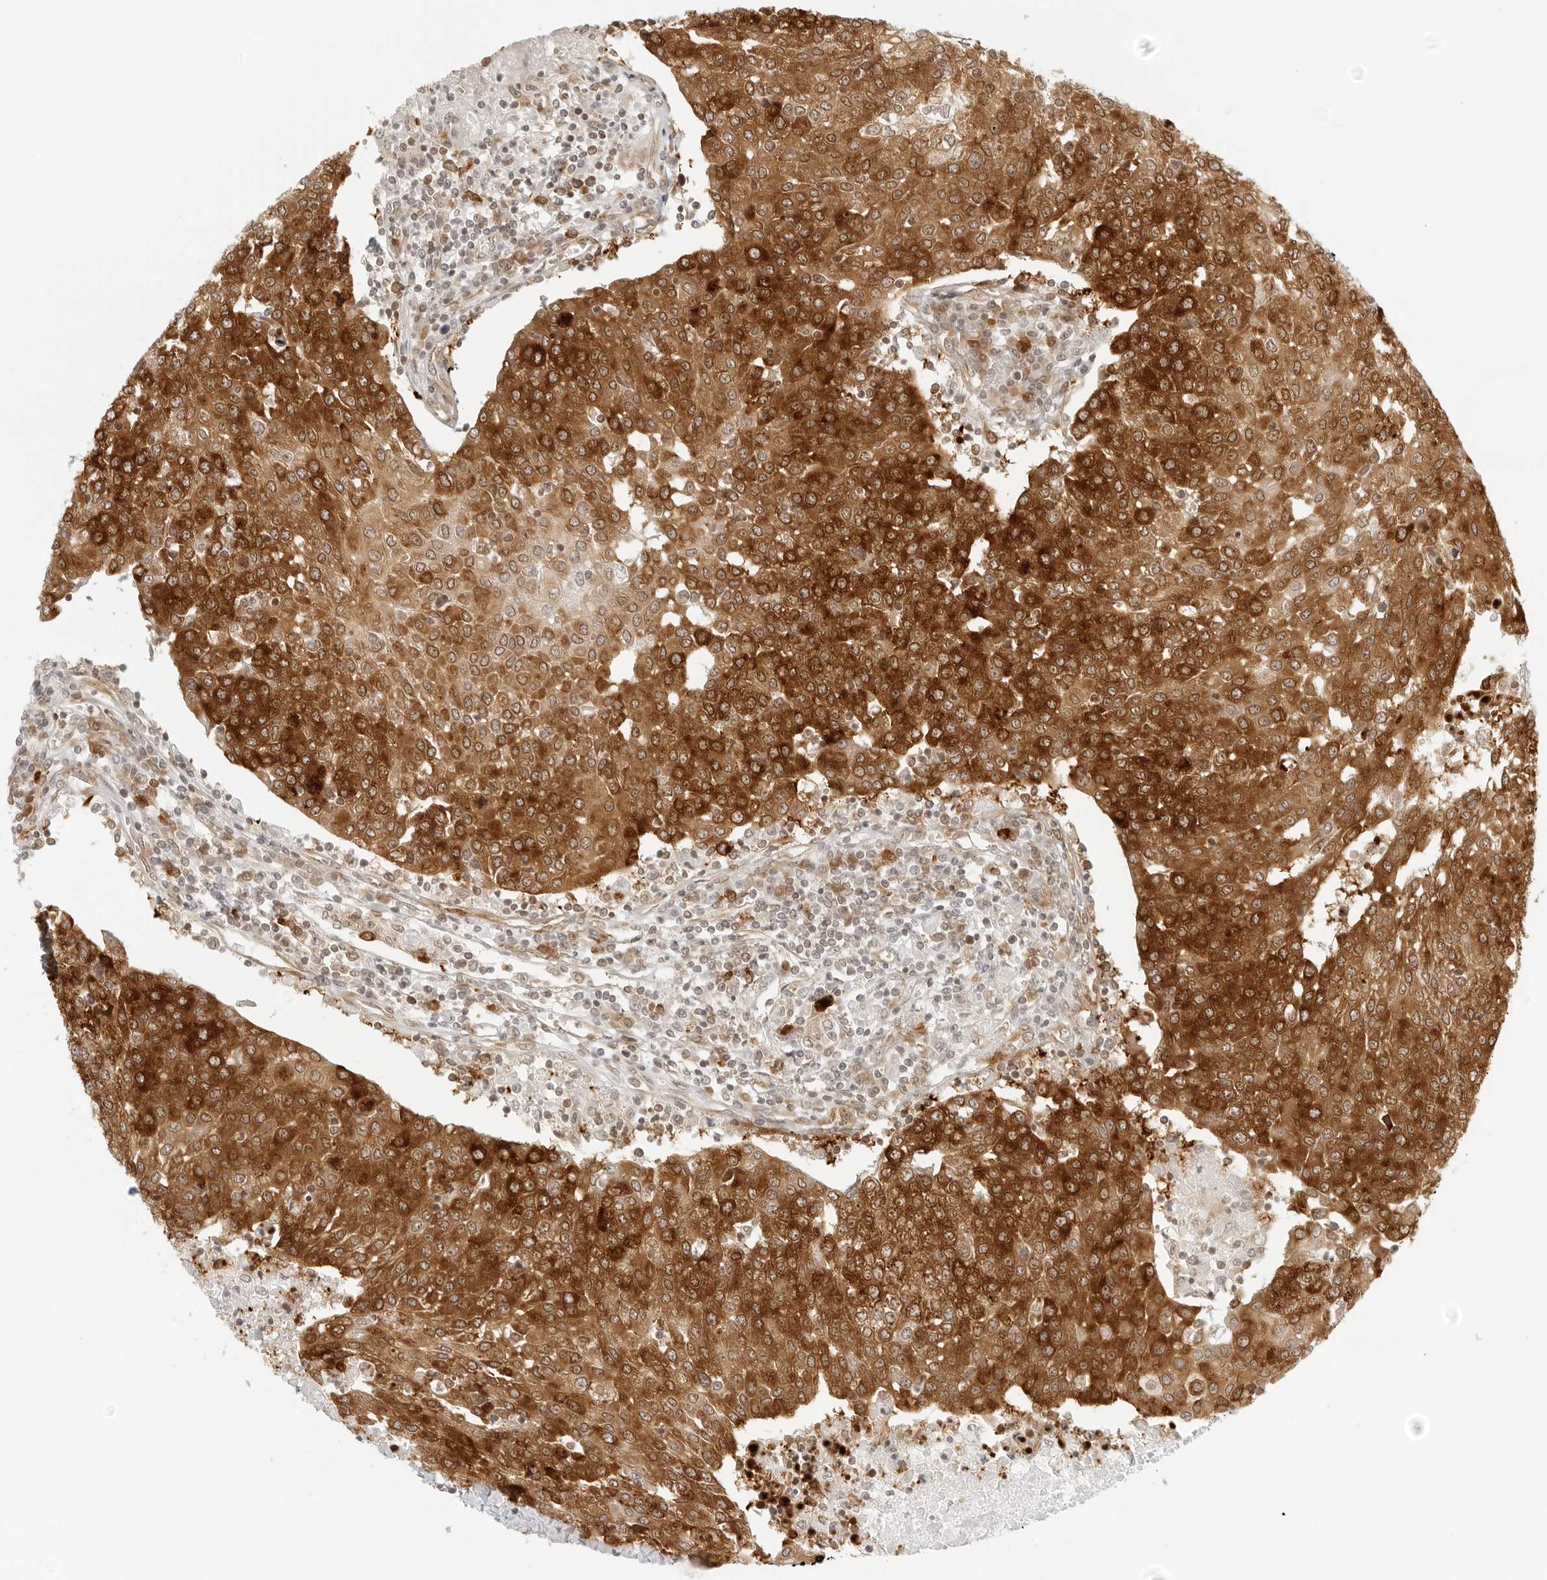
{"staining": {"intensity": "strong", "quantity": ">75%", "location": "cytoplasmic/membranous,nuclear"}, "tissue": "urothelial cancer", "cell_type": "Tumor cells", "image_type": "cancer", "snomed": [{"axis": "morphology", "description": "Urothelial carcinoma, High grade"}, {"axis": "topography", "description": "Urinary bladder"}], "caption": "Urothelial carcinoma (high-grade) stained with immunohistochemistry displays strong cytoplasmic/membranous and nuclear expression in approximately >75% of tumor cells. The staining was performed using DAB, with brown indicating positive protein expression. Nuclei are stained blue with hematoxylin.", "gene": "EIF4G1", "patient": {"sex": "female", "age": 85}}